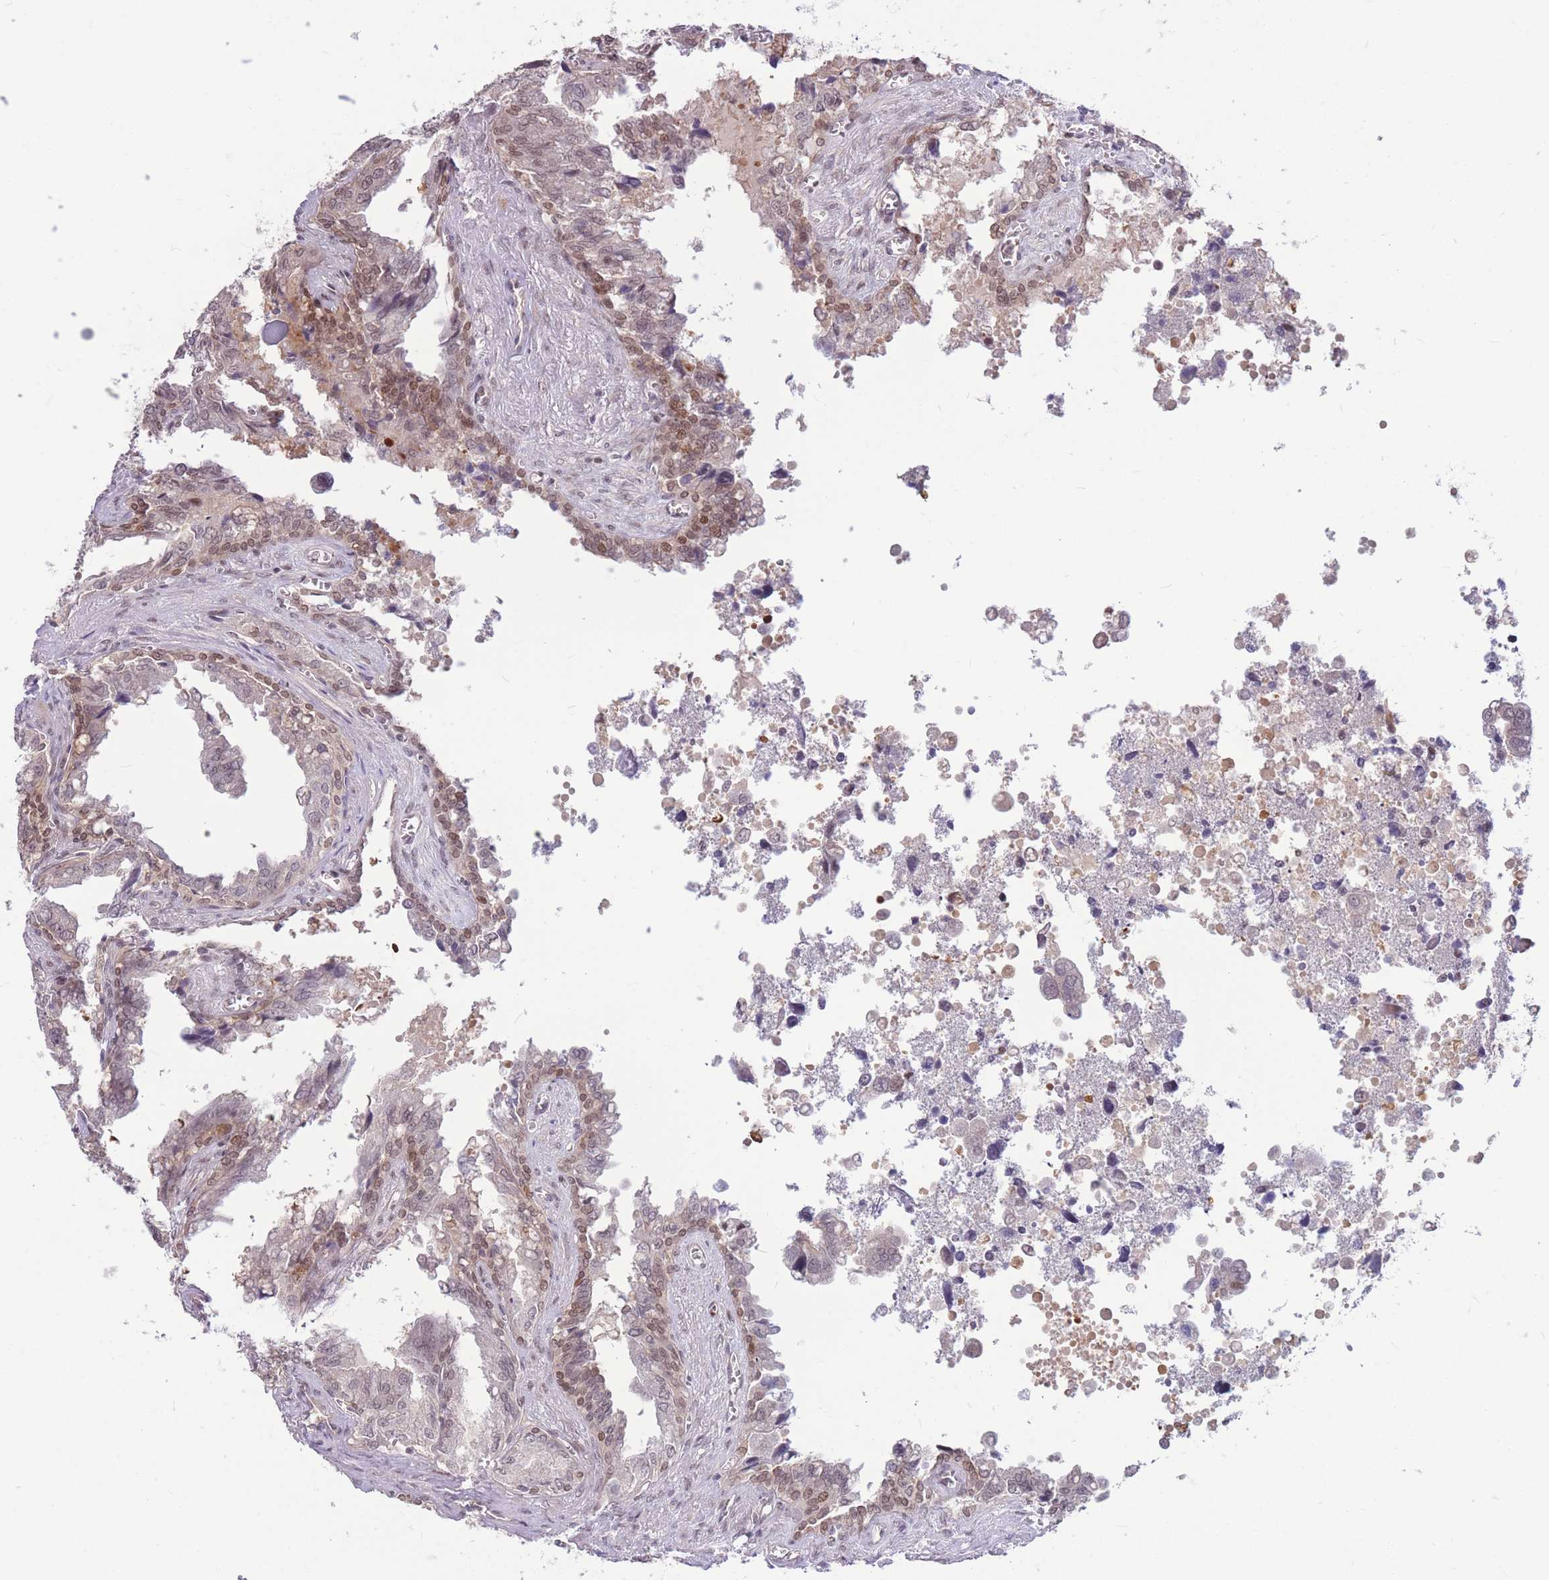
{"staining": {"intensity": "moderate", "quantity": "25%-75%", "location": "cytoplasmic/membranous,nuclear"}, "tissue": "seminal vesicle", "cell_type": "Glandular cells", "image_type": "normal", "snomed": [{"axis": "morphology", "description": "Normal tissue, NOS"}, {"axis": "topography", "description": "Seminal veicle"}], "caption": "IHC micrograph of unremarkable seminal vesicle: seminal vesicle stained using immunohistochemistry (IHC) demonstrates medium levels of moderate protein expression localized specifically in the cytoplasmic/membranous,nuclear of glandular cells, appearing as a cytoplasmic/membranous,nuclear brown color.", "gene": "TCF20", "patient": {"sex": "male", "age": 67}}